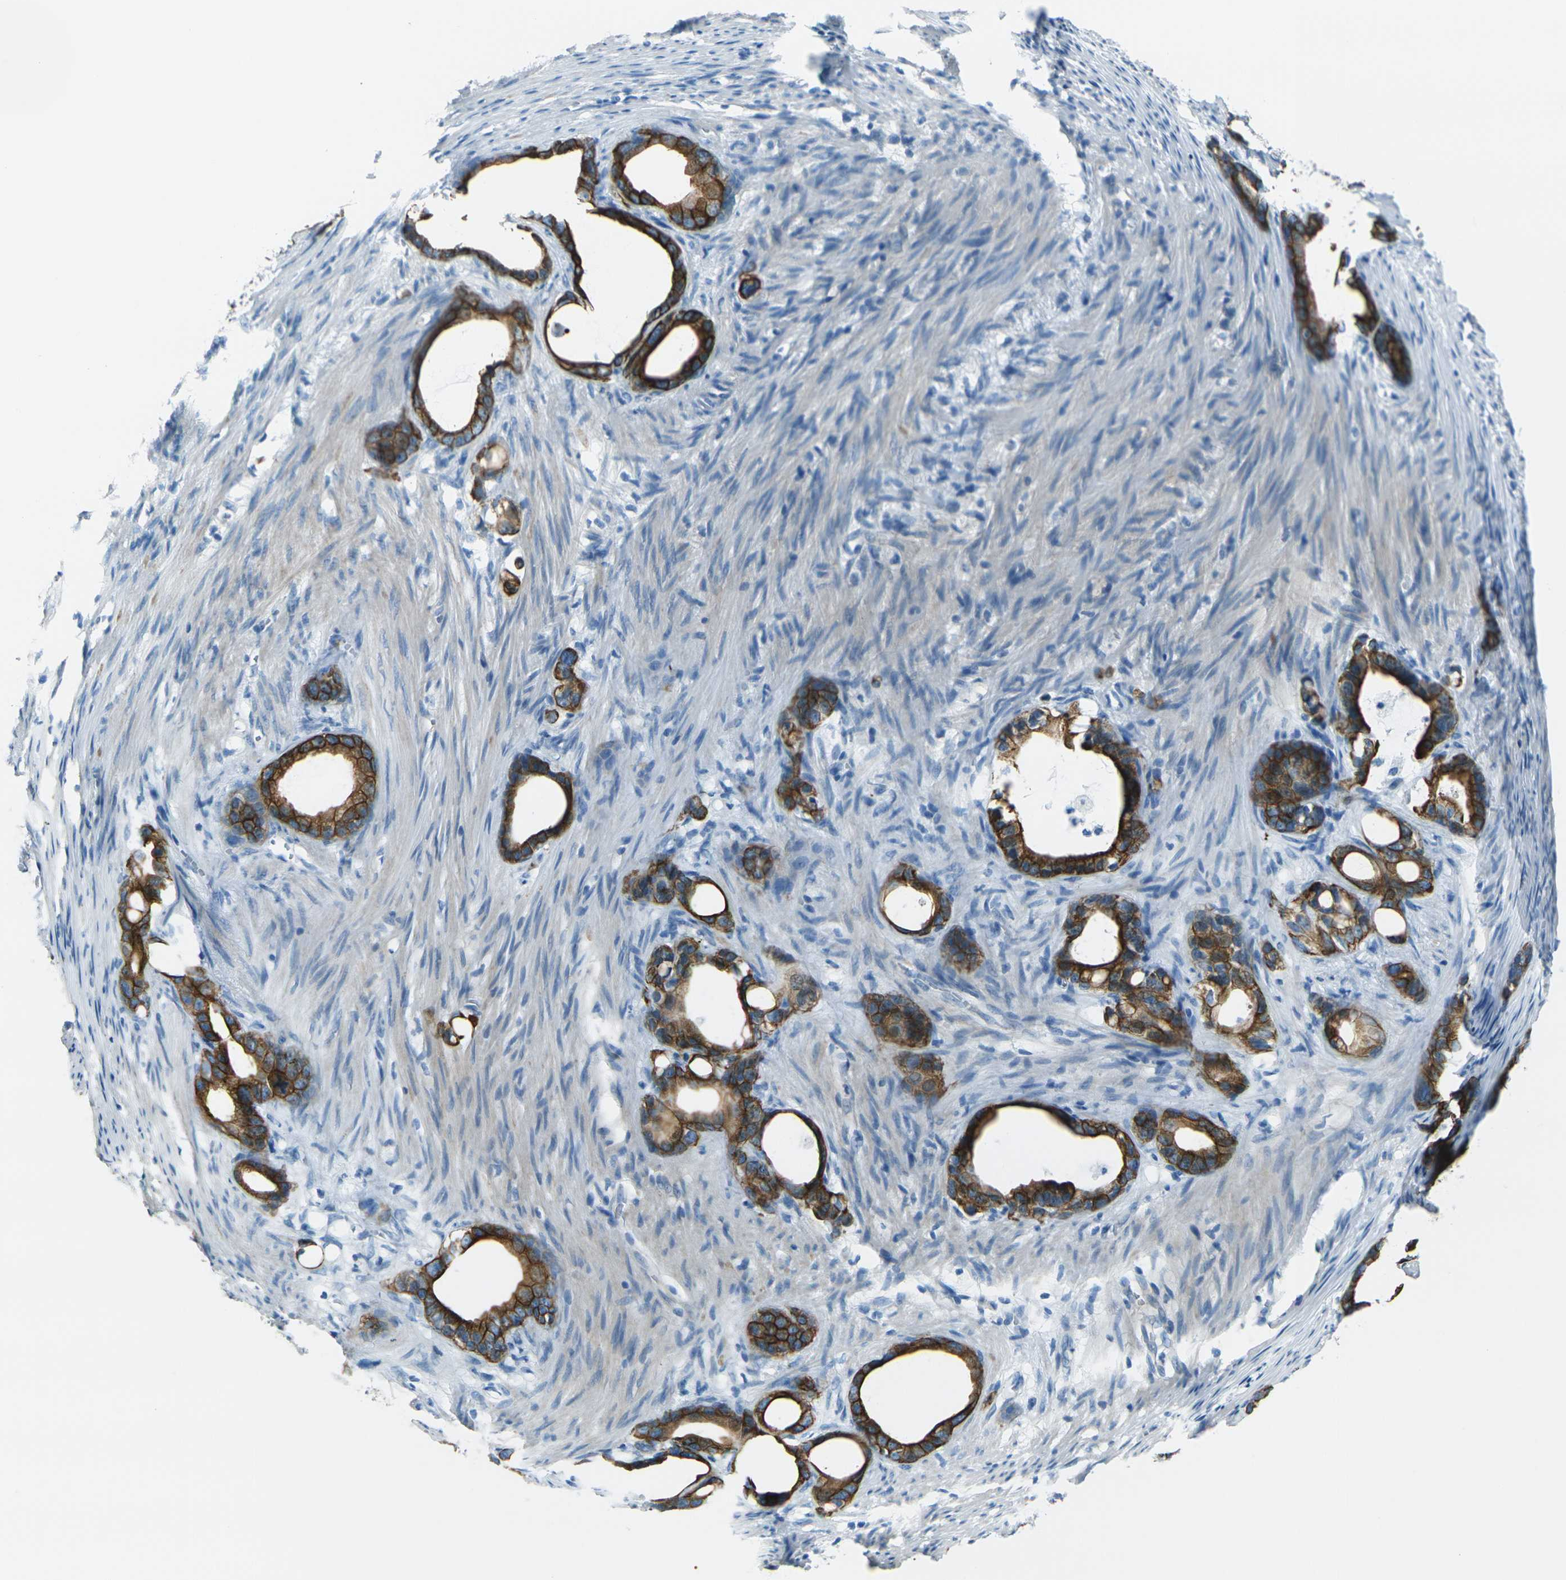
{"staining": {"intensity": "strong", "quantity": ">75%", "location": "cytoplasmic/membranous"}, "tissue": "stomach cancer", "cell_type": "Tumor cells", "image_type": "cancer", "snomed": [{"axis": "morphology", "description": "Adenocarcinoma, NOS"}, {"axis": "topography", "description": "Stomach"}], "caption": "Protein expression analysis of human stomach adenocarcinoma reveals strong cytoplasmic/membranous expression in about >75% of tumor cells.", "gene": "ANKRD46", "patient": {"sex": "female", "age": 75}}